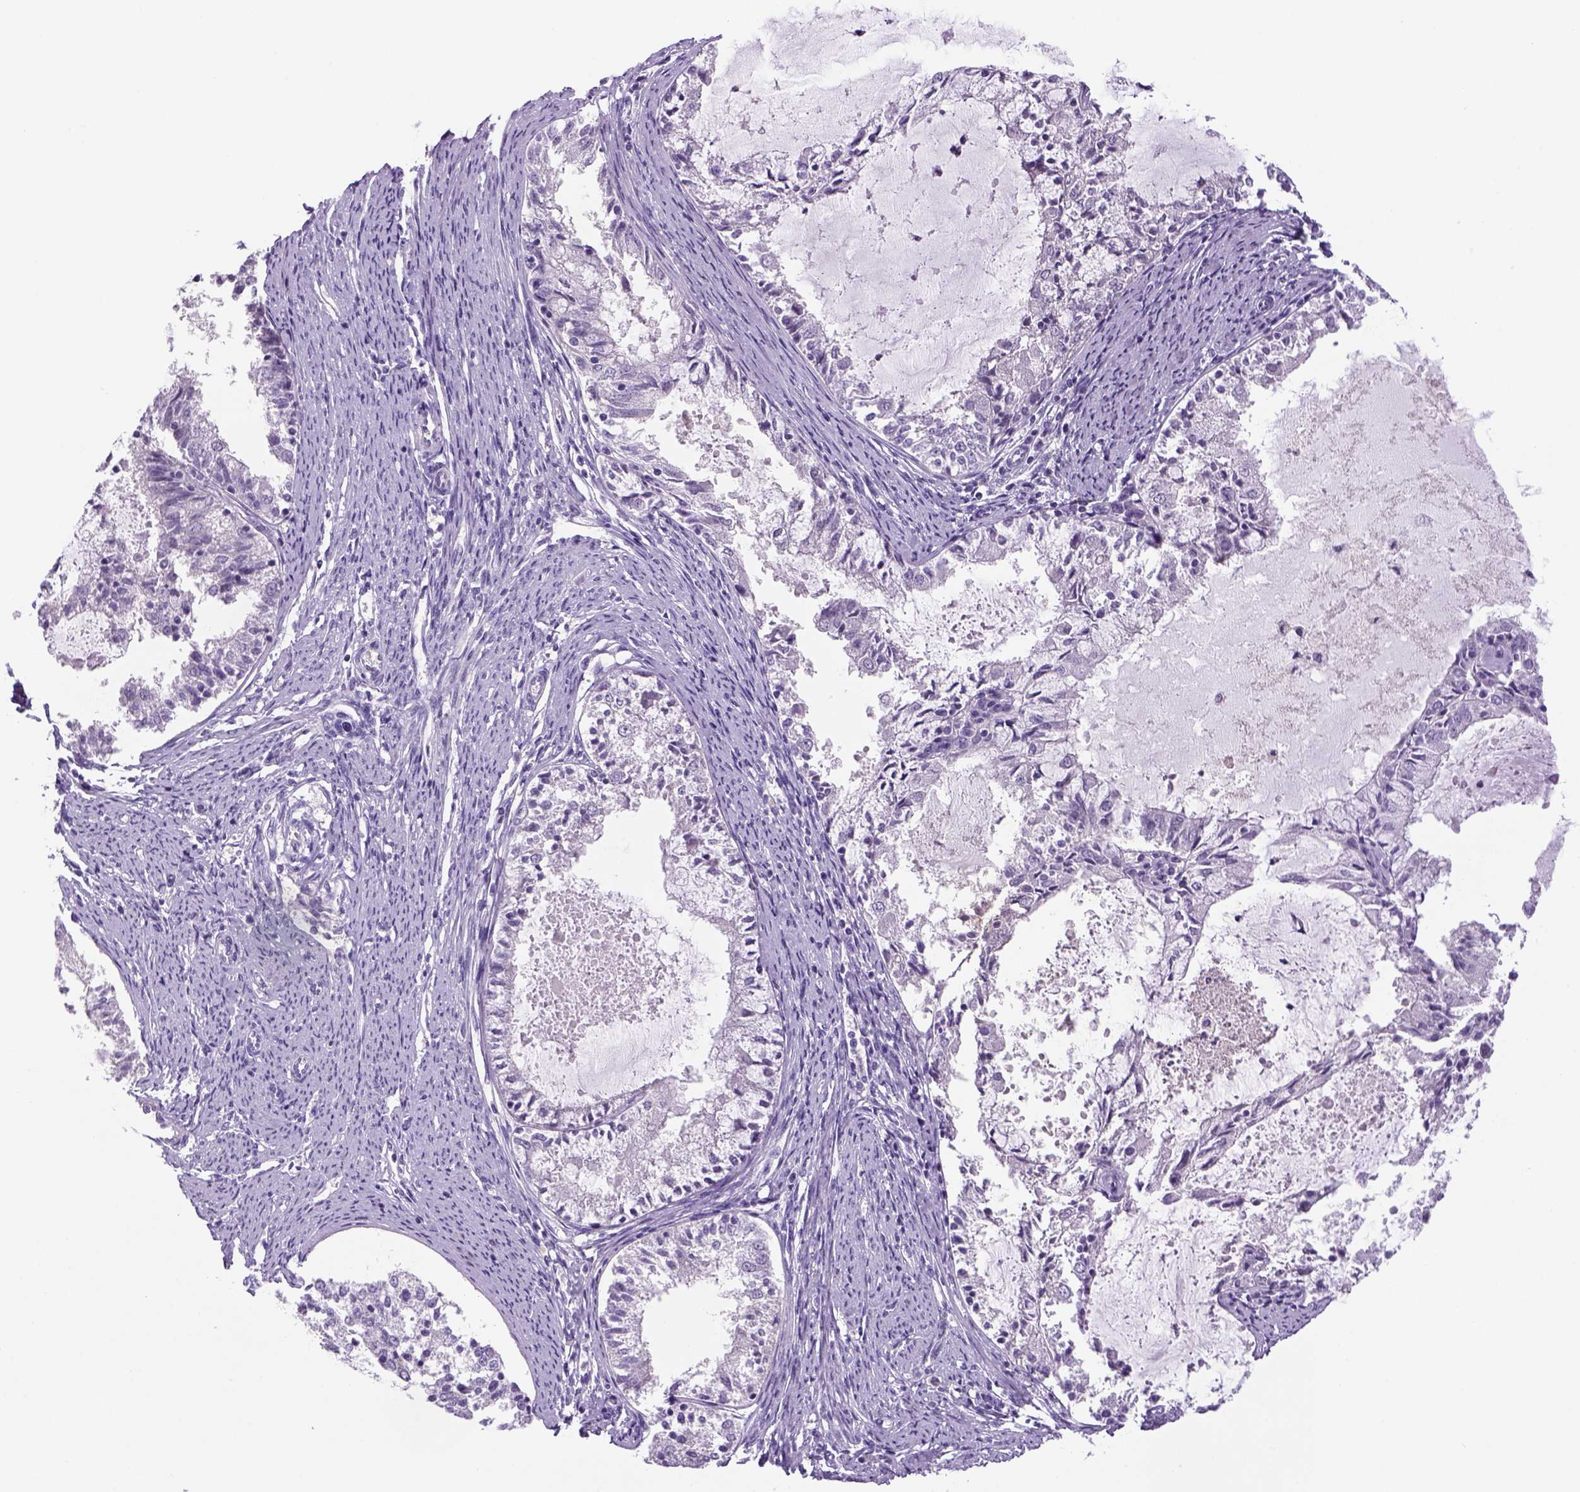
{"staining": {"intensity": "negative", "quantity": "none", "location": "none"}, "tissue": "endometrial cancer", "cell_type": "Tumor cells", "image_type": "cancer", "snomed": [{"axis": "morphology", "description": "Adenocarcinoma, NOS"}, {"axis": "topography", "description": "Endometrium"}], "caption": "Immunohistochemistry histopathology image of neoplastic tissue: adenocarcinoma (endometrial) stained with DAB exhibits no significant protein positivity in tumor cells.", "gene": "DBH", "patient": {"sex": "female", "age": 57}}